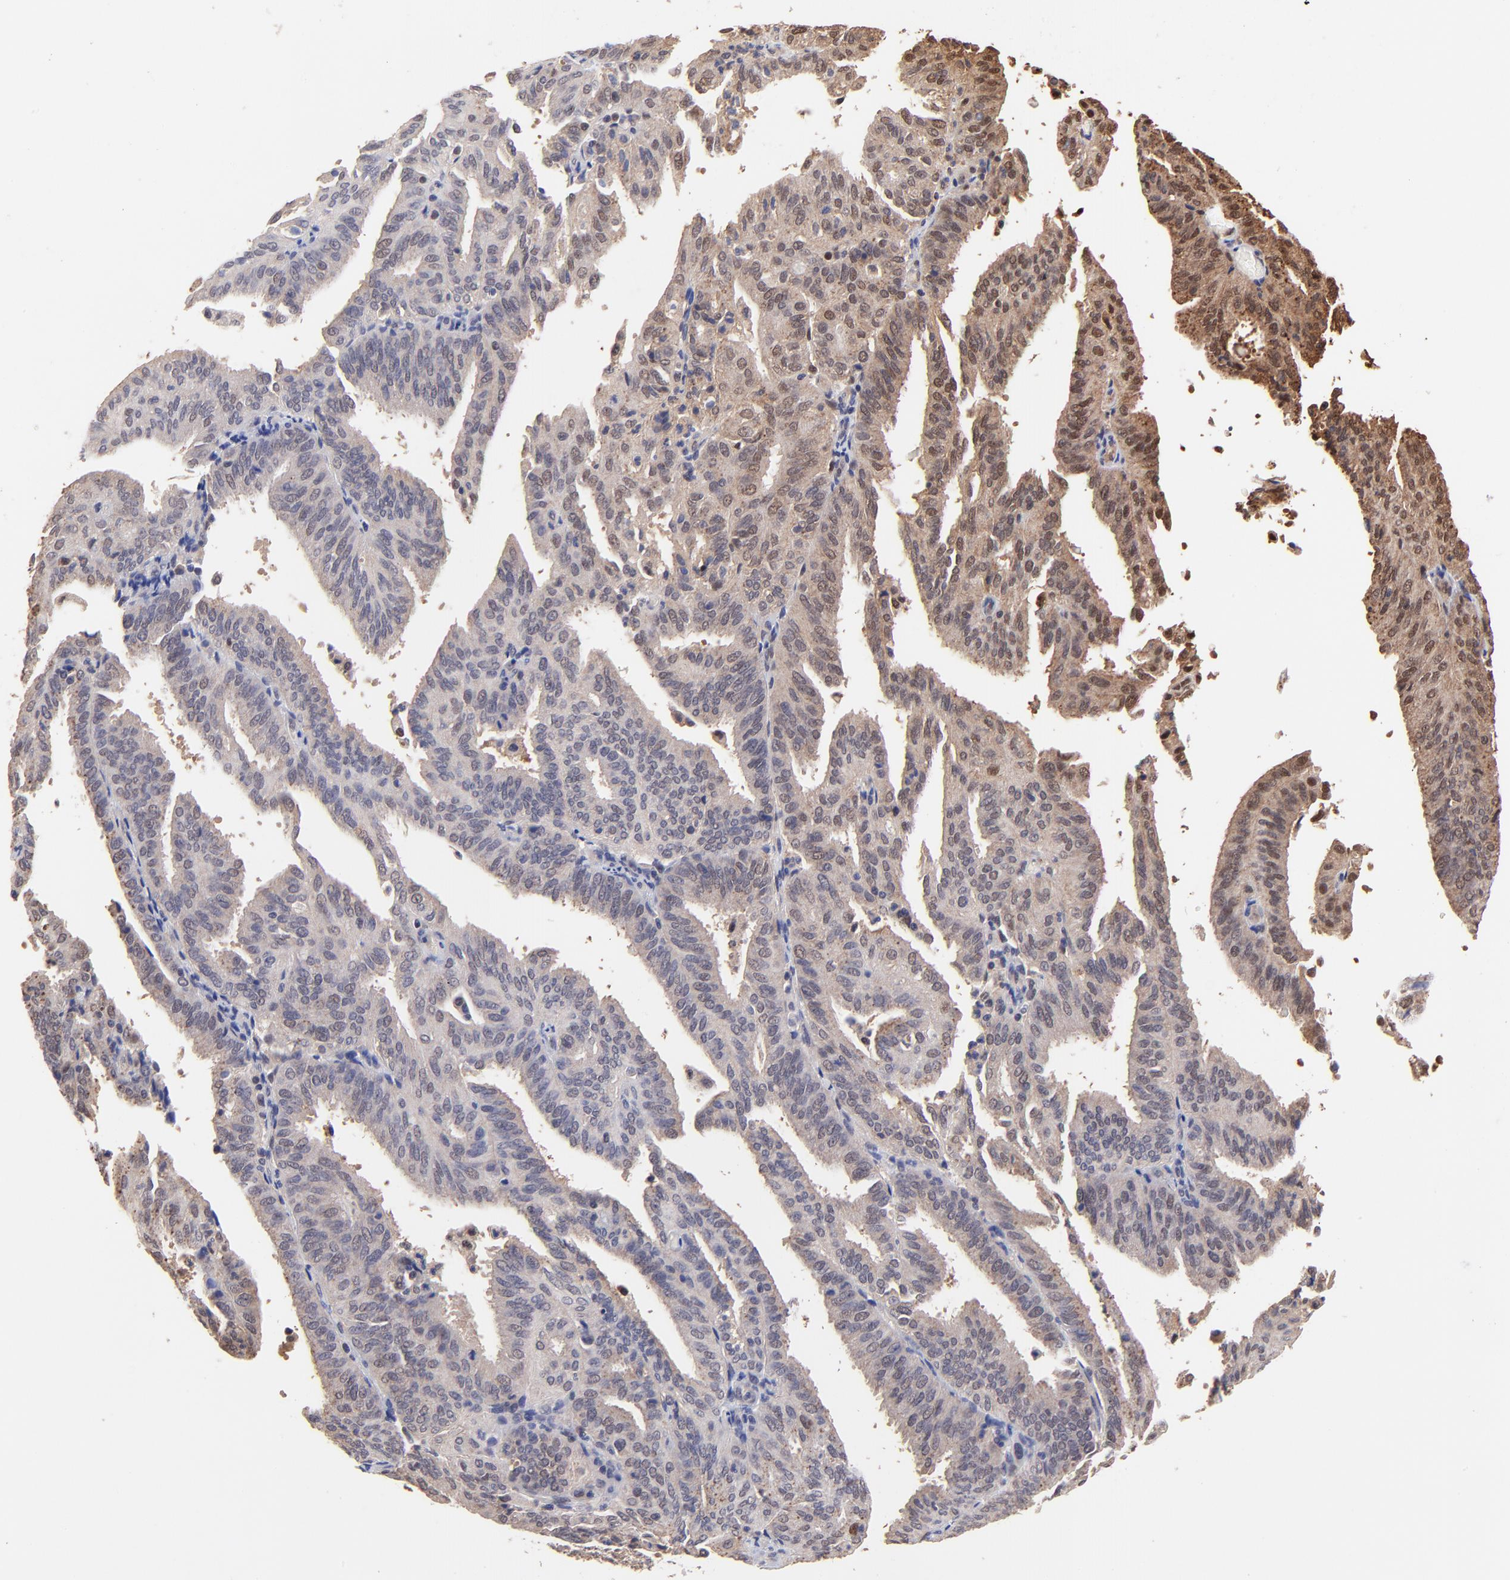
{"staining": {"intensity": "moderate", "quantity": ">75%", "location": "cytoplasmic/membranous"}, "tissue": "endometrial cancer", "cell_type": "Tumor cells", "image_type": "cancer", "snomed": [{"axis": "morphology", "description": "Adenocarcinoma, NOS"}, {"axis": "topography", "description": "Endometrium"}], "caption": "Immunohistochemistry (IHC) of endometrial cancer (adenocarcinoma) demonstrates medium levels of moderate cytoplasmic/membranous expression in approximately >75% of tumor cells. Nuclei are stained in blue.", "gene": "PSMA6", "patient": {"sex": "female", "age": 59}}